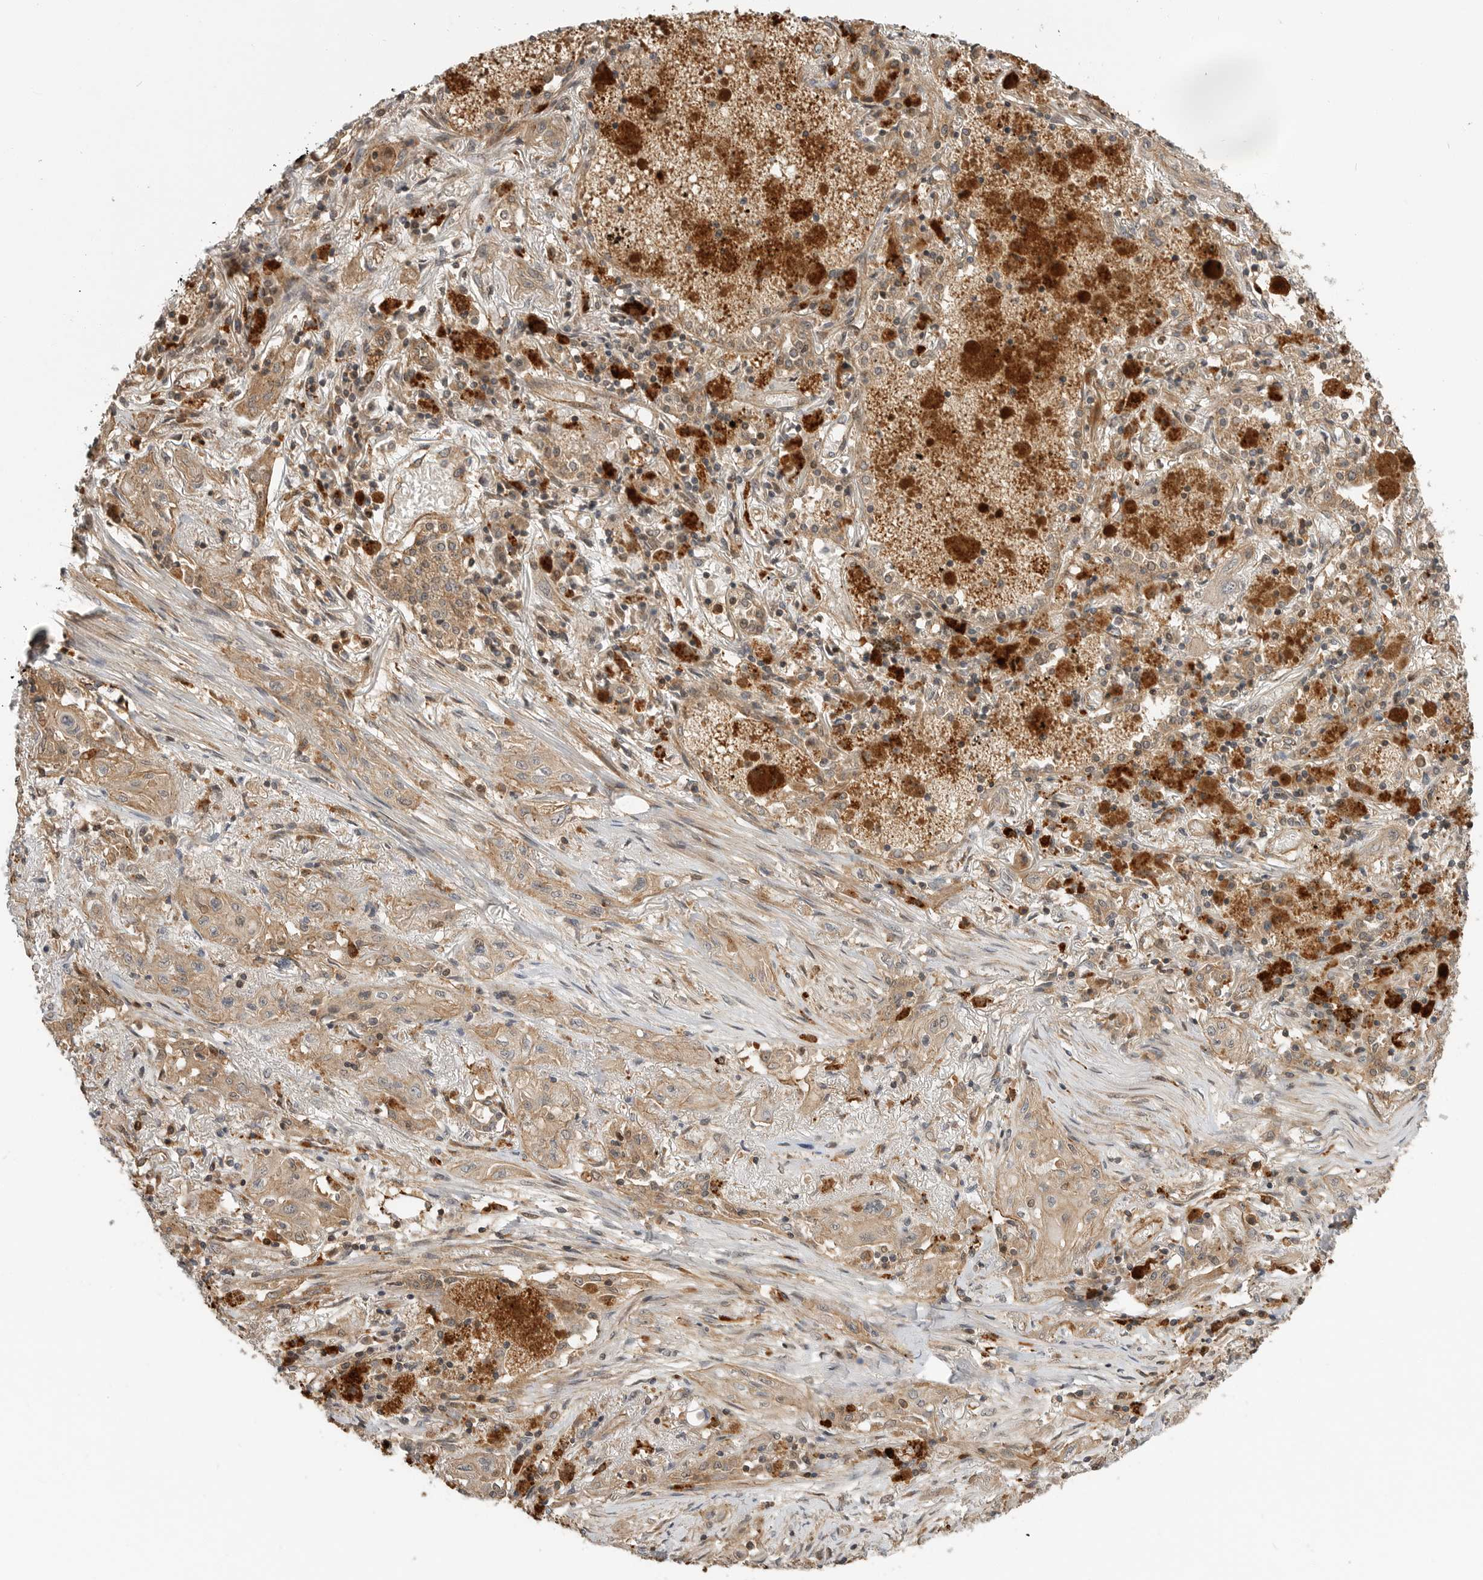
{"staining": {"intensity": "weak", "quantity": ">75%", "location": "cytoplasmic/membranous"}, "tissue": "lung cancer", "cell_type": "Tumor cells", "image_type": "cancer", "snomed": [{"axis": "morphology", "description": "Squamous cell carcinoma, NOS"}, {"axis": "topography", "description": "Lung"}], "caption": "Weak cytoplasmic/membranous staining is seen in approximately >75% of tumor cells in lung cancer (squamous cell carcinoma).", "gene": "STRAP", "patient": {"sex": "female", "age": 47}}